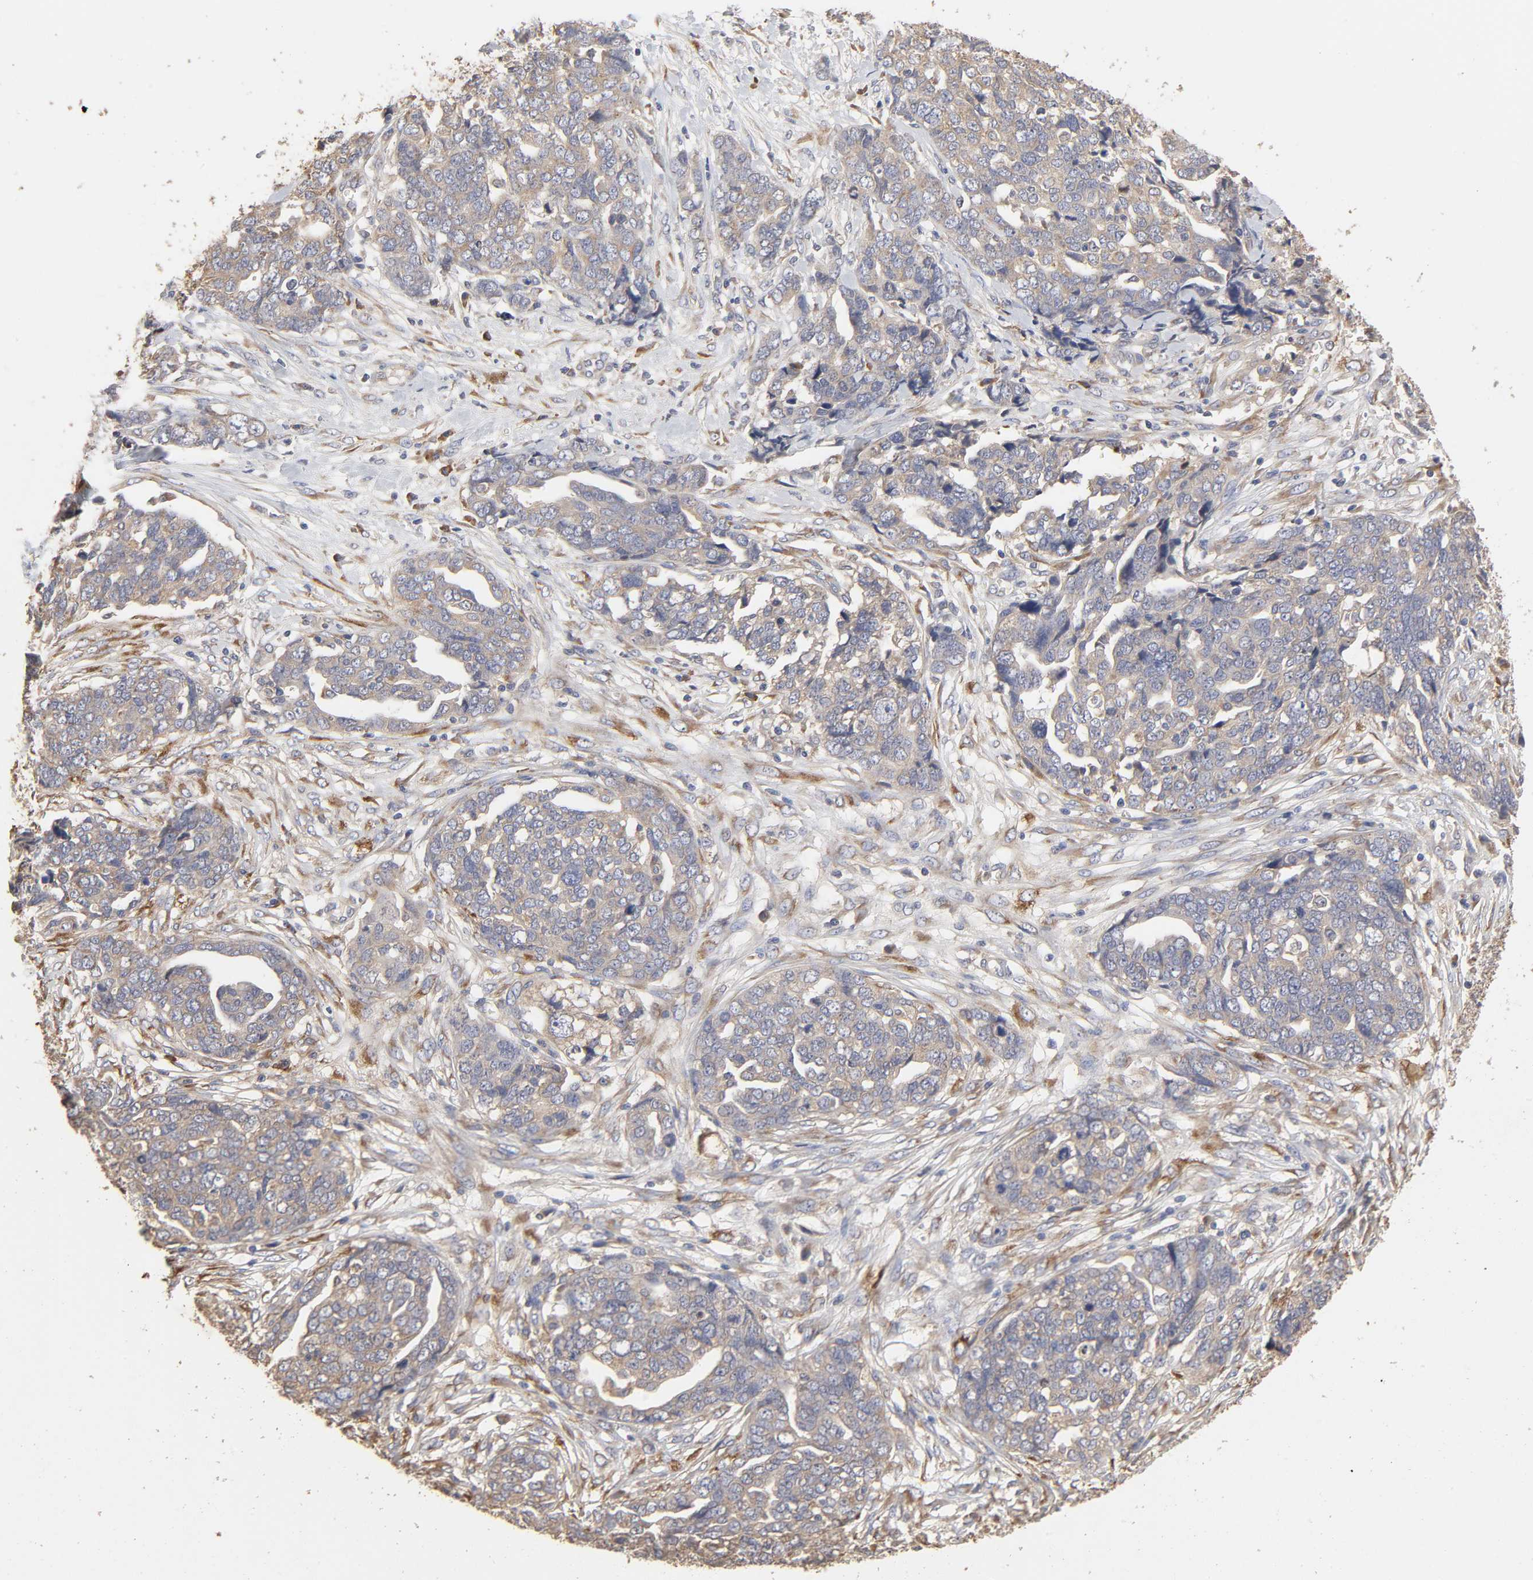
{"staining": {"intensity": "weak", "quantity": ">75%", "location": "cytoplasmic/membranous"}, "tissue": "ovarian cancer", "cell_type": "Tumor cells", "image_type": "cancer", "snomed": [{"axis": "morphology", "description": "Normal tissue, NOS"}, {"axis": "morphology", "description": "Cystadenocarcinoma, serous, NOS"}, {"axis": "topography", "description": "Fallopian tube"}, {"axis": "topography", "description": "Ovary"}], "caption": "Tumor cells show weak cytoplasmic/membranous staining in about >75% of cells in ovarian cancer.", "gene": "EIF4G2", "patient": {"sex": "female", "age": 56}}